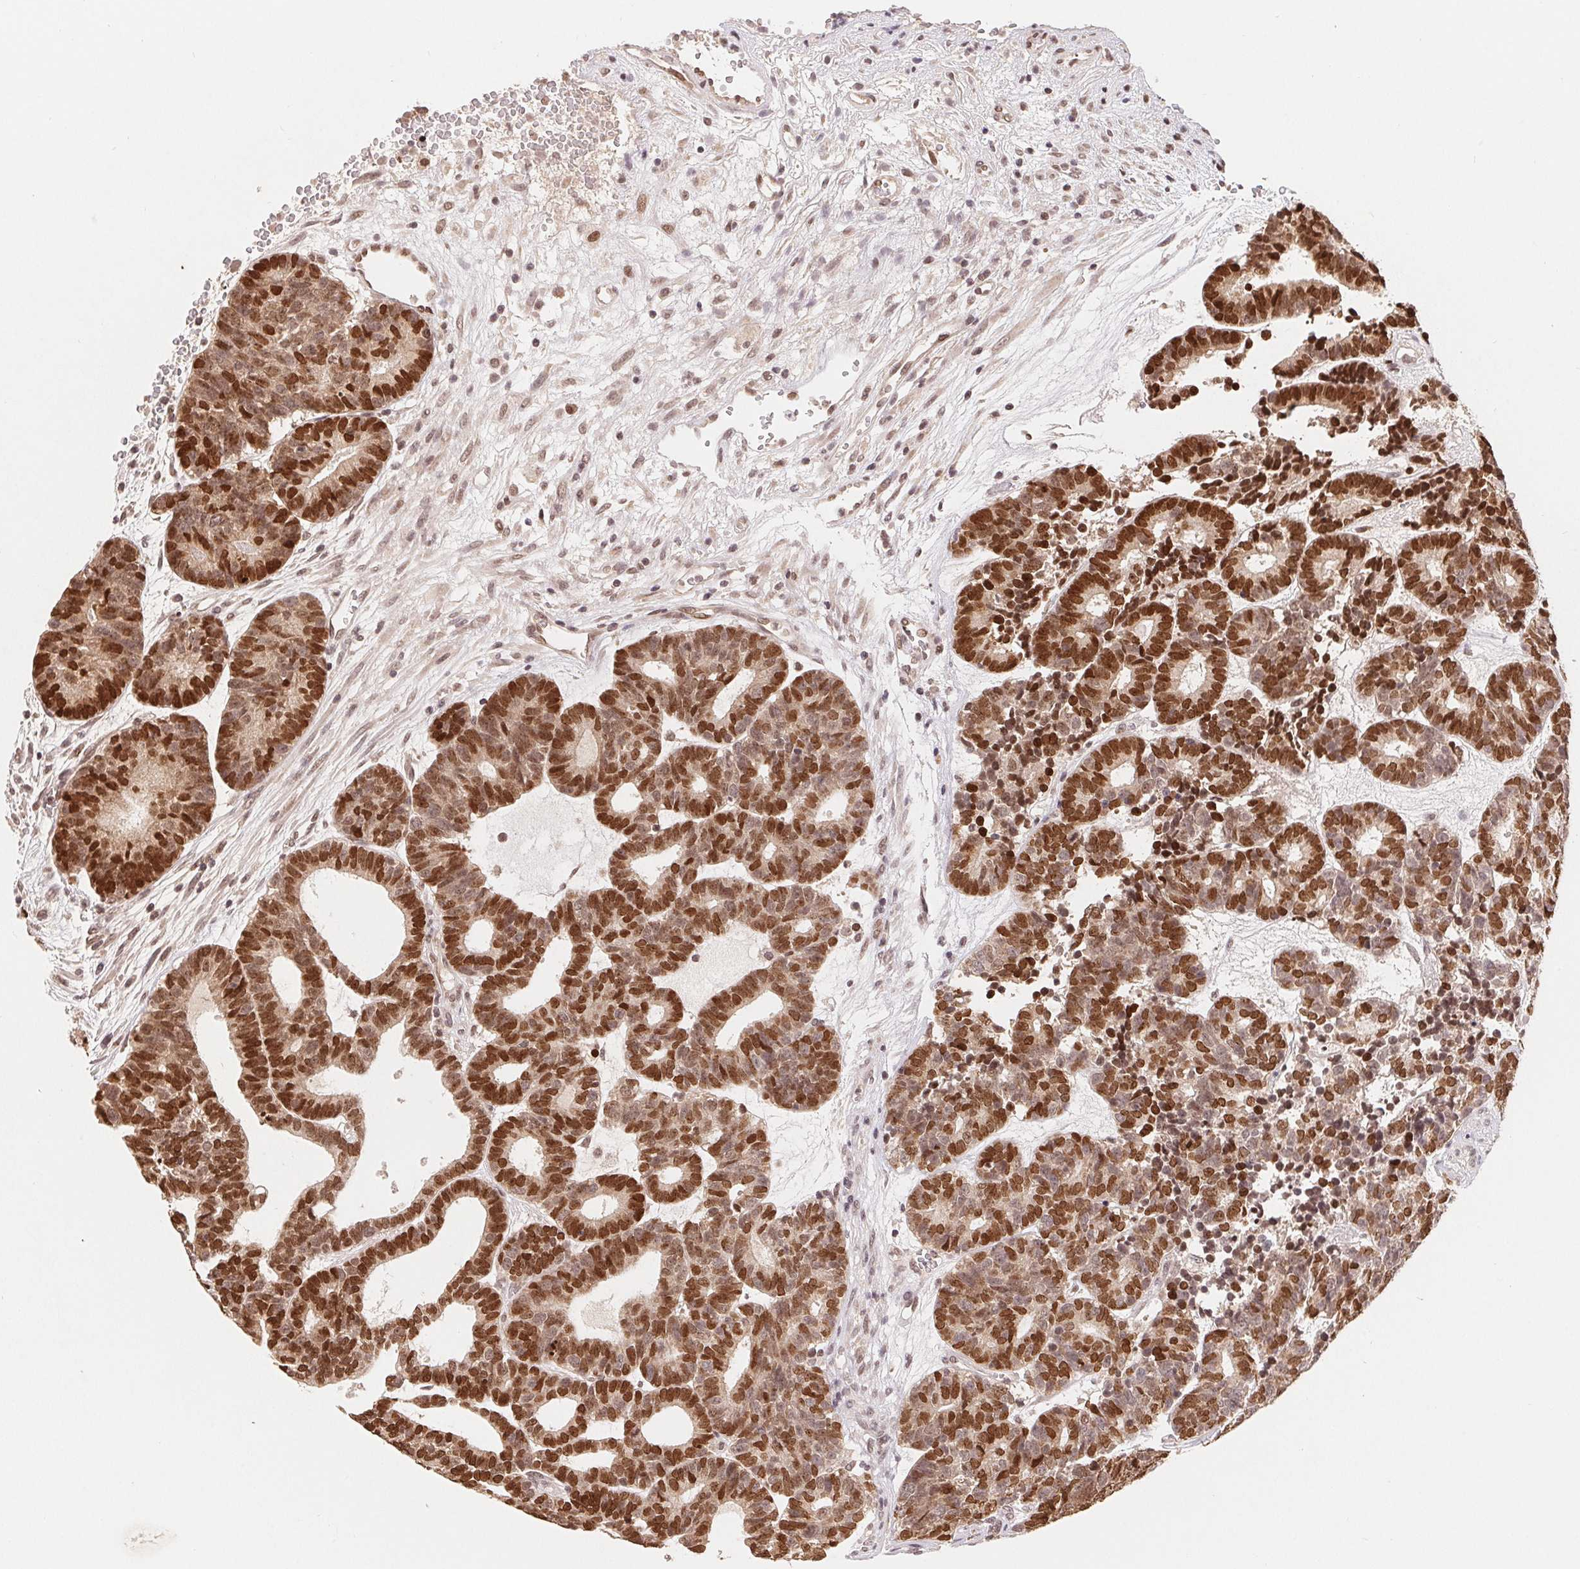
{"staining": {"intensity": "strong", "quantity": ">75%", "location": "nuclear"}, "tissue": "head and neck cancer", "cell_type": "Tumor cells", "image_type": "cancer", "snomed": [{"axis": "morphology", "description": "Adenocarcinoma, NOS"}, {"axis": "topography", "description": "Head-Neck"}], "caption": "Immunohistochemistry photomicrograph of neoplastic tissue: human adenocarcinoma (head and neck) stained using IHC displays high levels of strong protein expression localized specifically in the nuclear of tumor cells, appearing as a nuclear brown color.", "gene": "HMGN3", "patient": {"sex": "female", "age": 81}}